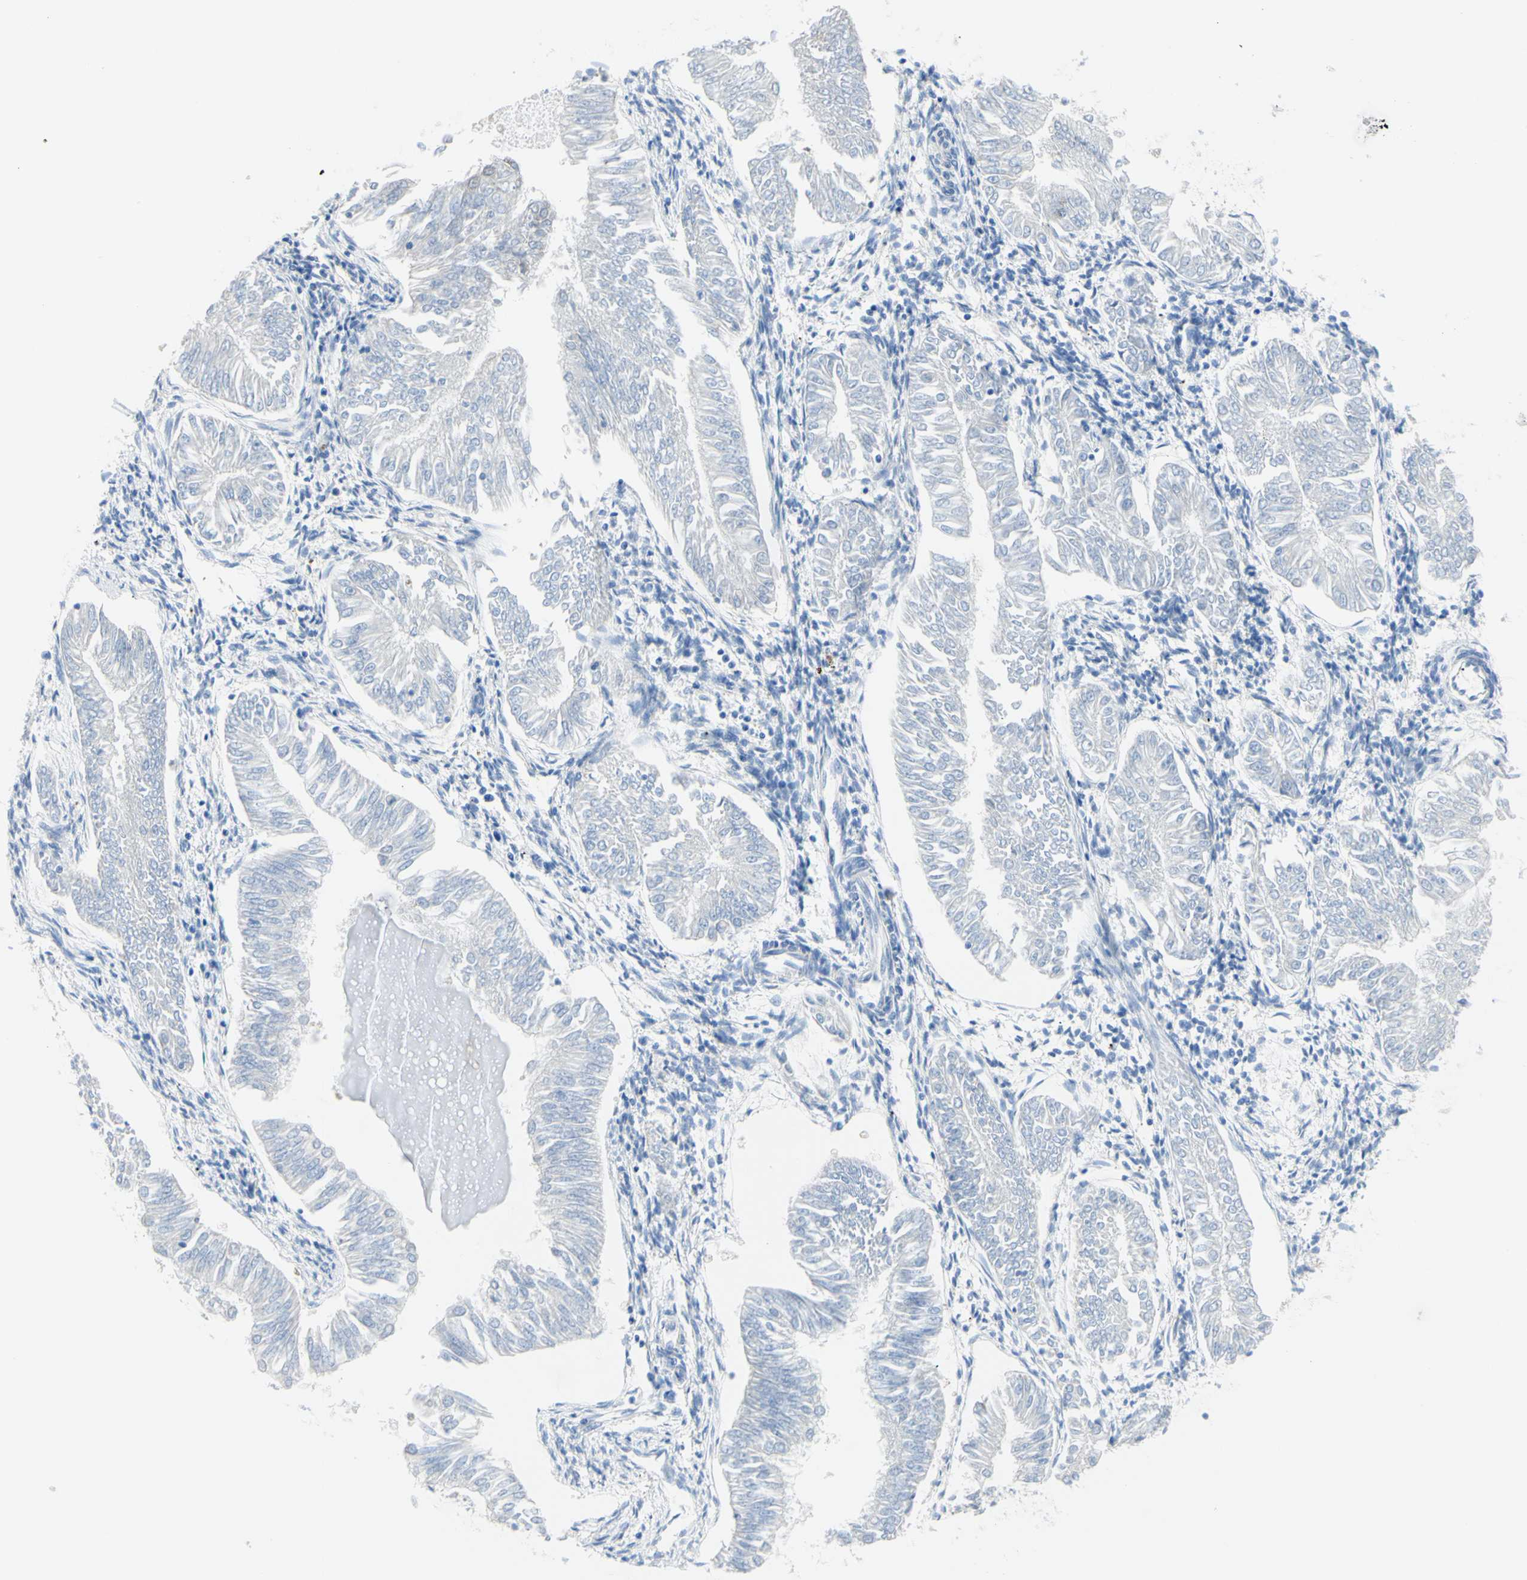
{"staining": {"intensity": "negative", "quantity": "none", "location": "none"}, "tissue": "endometrial cancer", "cell_type": "Tumor cells", "image_type": "cancer", "snomed": [{"axis": "morphology", "description": "Adenocarcinoma, NOS"}, {"axis": "topography", "description": "Endometrium"}], "caption": "Immunohistochemistry (IHC) image of endometrial adenocarcinoma stained for a protein (brown), which exhibits no staining in tumor cells.", "gene": "FMR1", "patient": {"sex": "female", "age": 53}}